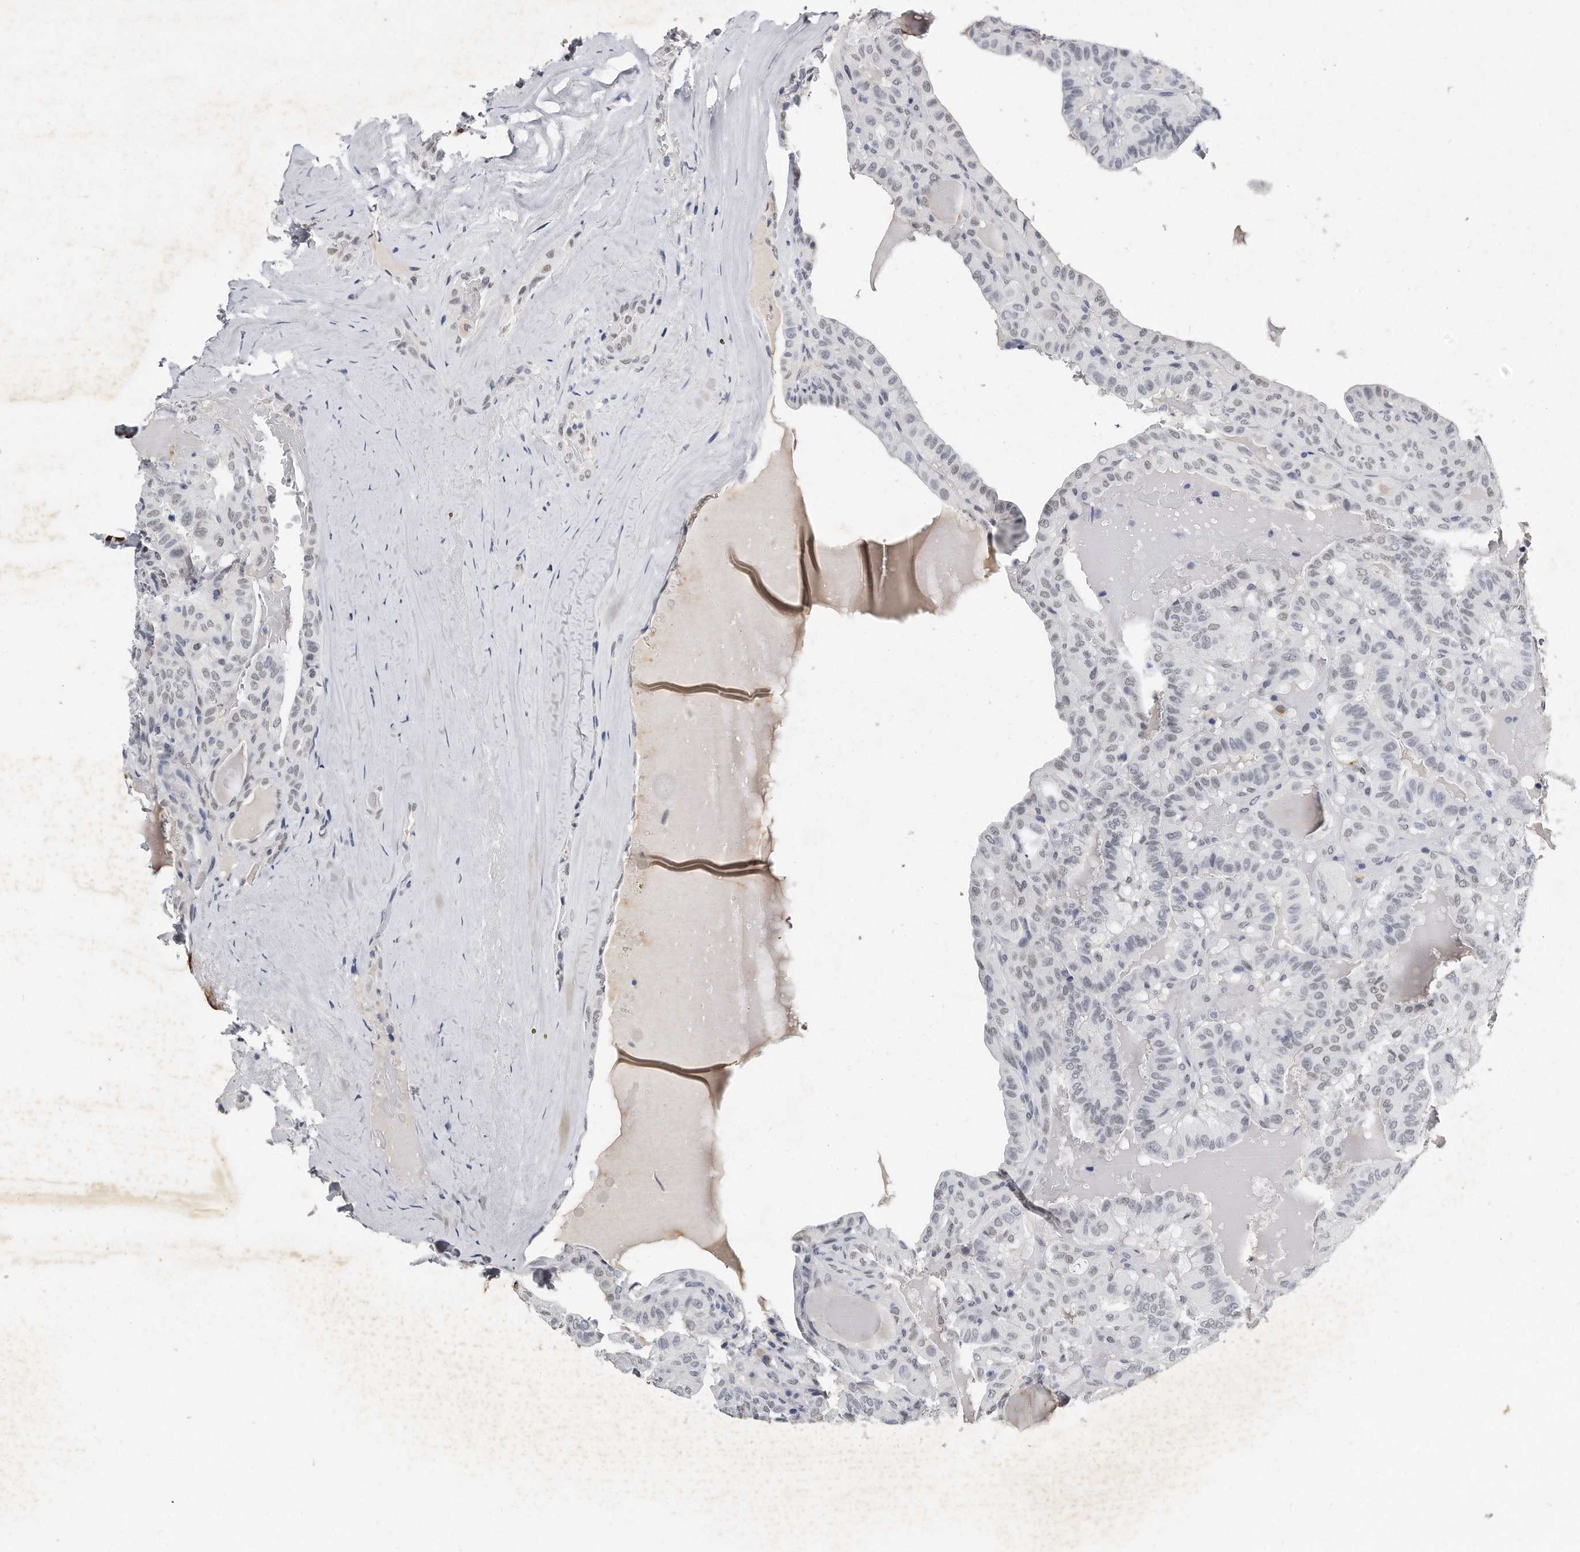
{"staining": {"intensity": "weak", "quantity": "<25%", "location": "nuclear"}, "tissue": "head and neck cancer", "cell_type": "Tumor cells", "image_type": "cancer", "snomed": [{"axis": "morphology", "description": "Squamous cell carcinoma, NOS"}, {"axis": "topography", "description": "Oral tissue"}, {"axis": "topography", "description": "Head-Neck"}], "caption": "There is no significant expression in tumor cells of head and neck squamous cell carcinoma. (DAB IHC visualized using brightfield microscopy, high magnification).", "gene": "CTBP2", "patient": {"sex": "female", "age": 50}}